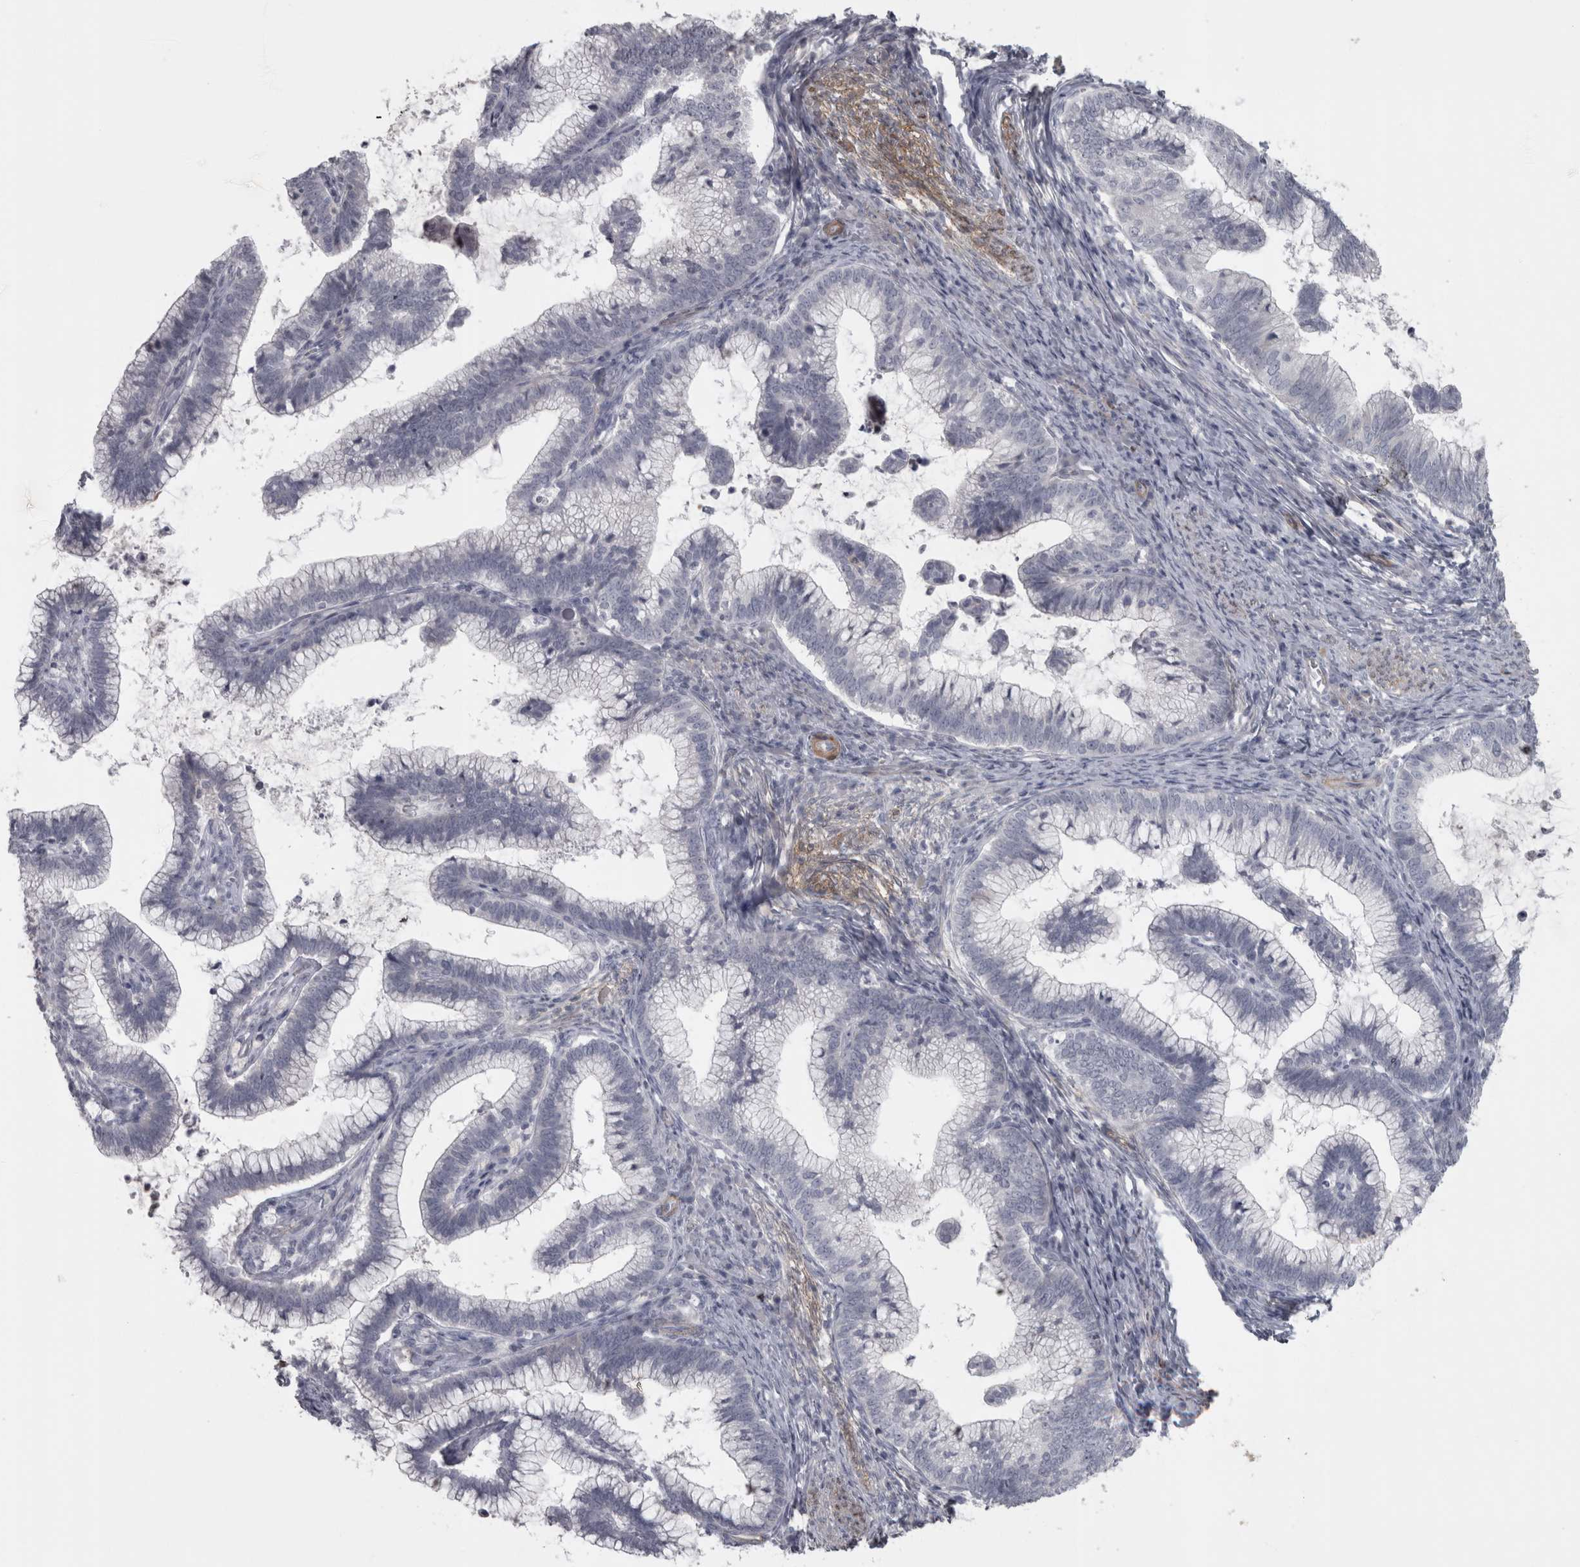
{"staining": {"intensity": "negative", "quantity": "none", "location": "none"}, "tissue": "cervical cancer", "cell_type": "Tumor cells", "image_type": "cancer", "snomed": [{"axis": "morphology", "description": "Adenocarcinoma, NOS"}, {"axis": "topography", "description": "Cervix"}], "caption": "There is no significant expression in tumor cells of adenocarcinoma (cervical).", "gene": "PPP1R12B", "patient": {"sex": "female", "age": 36}}